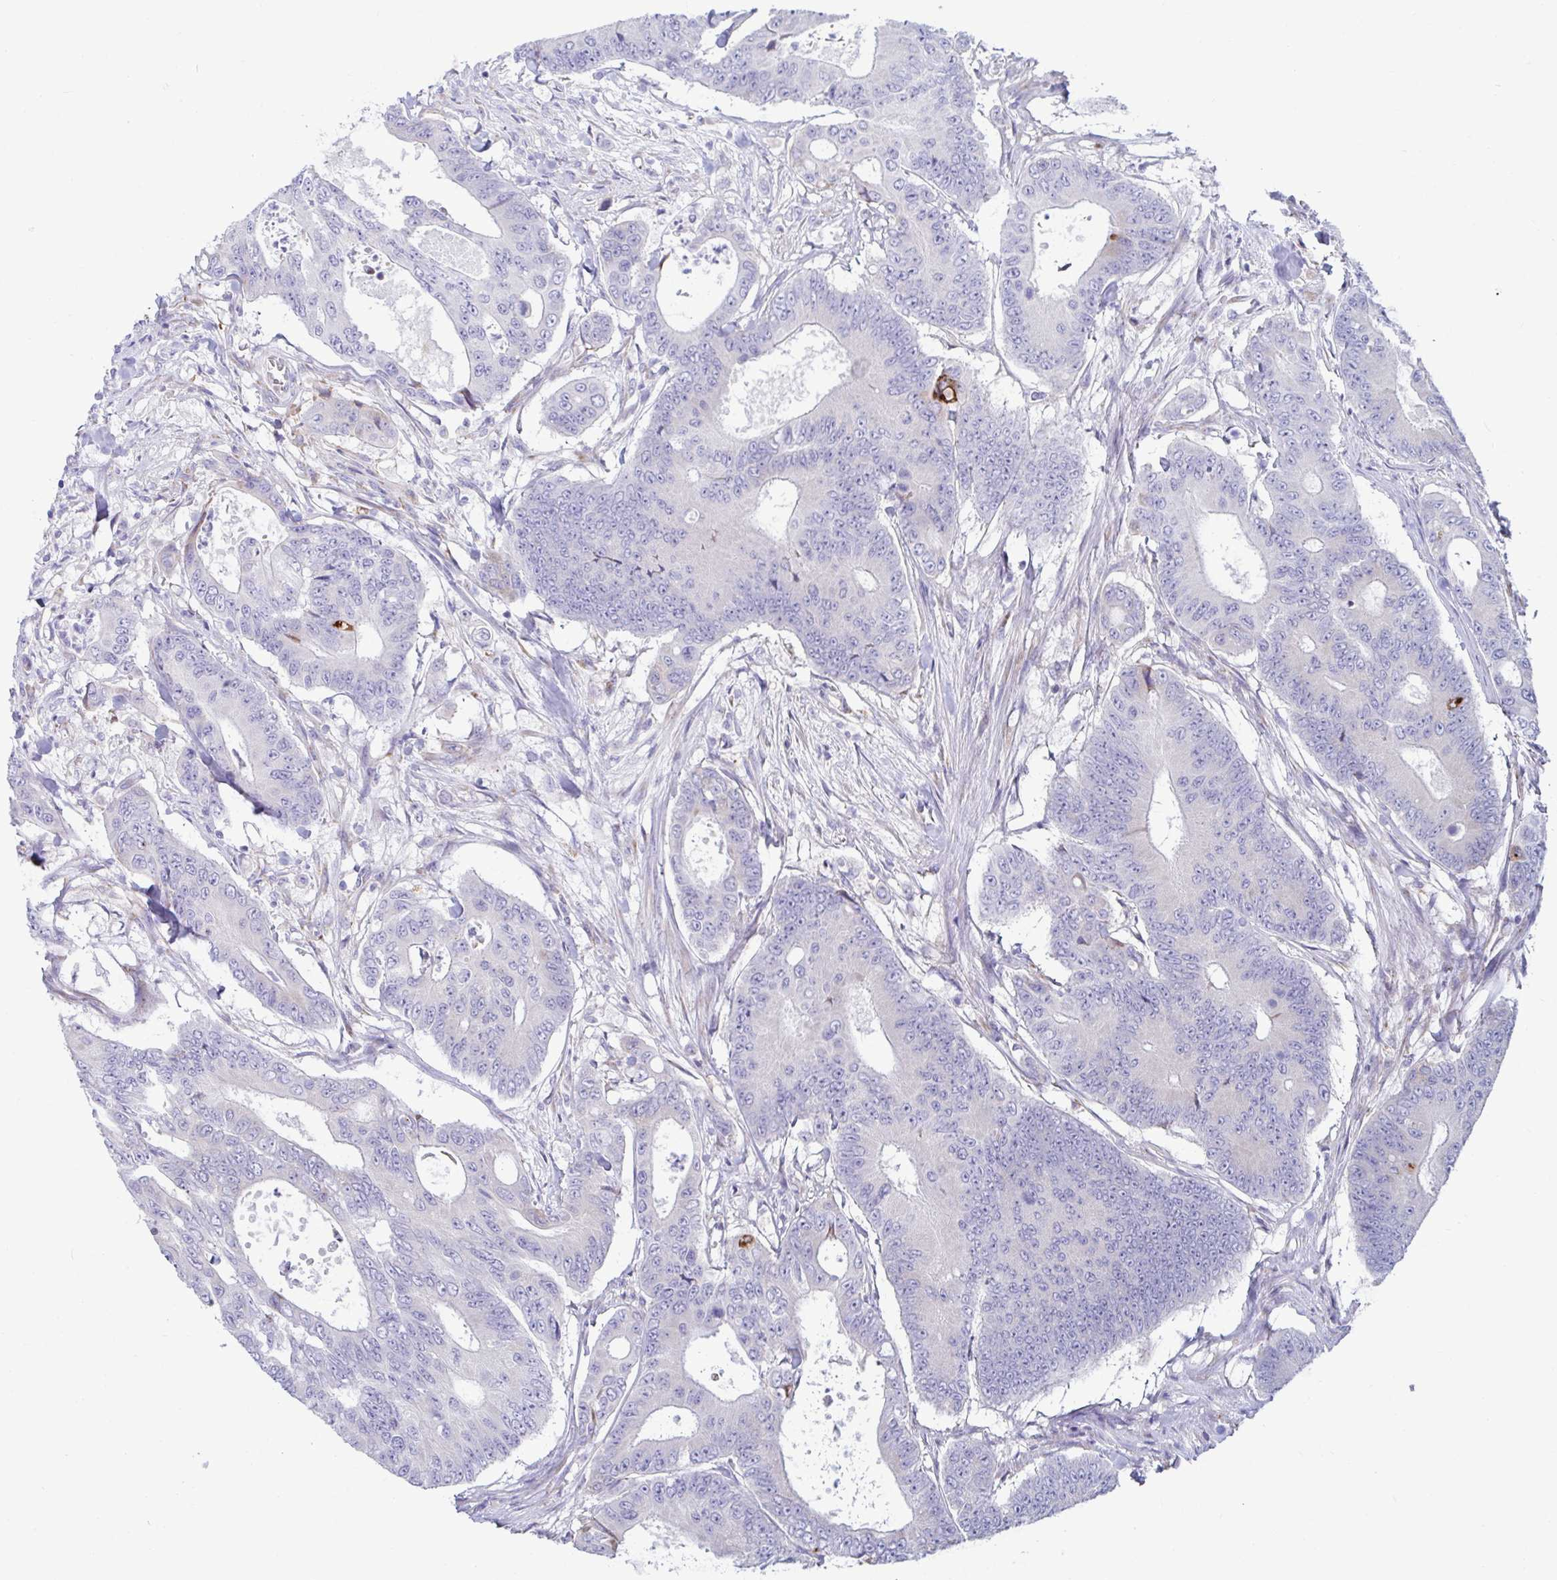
{"staining": {"intensity": "moderate", "quantity": "<25%", "location": "cytoplasmic/membranous"}, "tissue": "colorectal cancer", "cell_type": "Tumor cells", "image_type": "cancer", "snomed": [{"axis": "morphology", "description": "Adenocarcinoma, NOS"}, {"axis": "topography", "description": "Colon"}], "caption": "Tumor cells show moderate cytoplasmic/membranous expression in approximately <25% of cells in colorectal cancer (adenocarcinoma).", "gene": "TFPI2", "patient": {"sex": "female", "age": 48}}